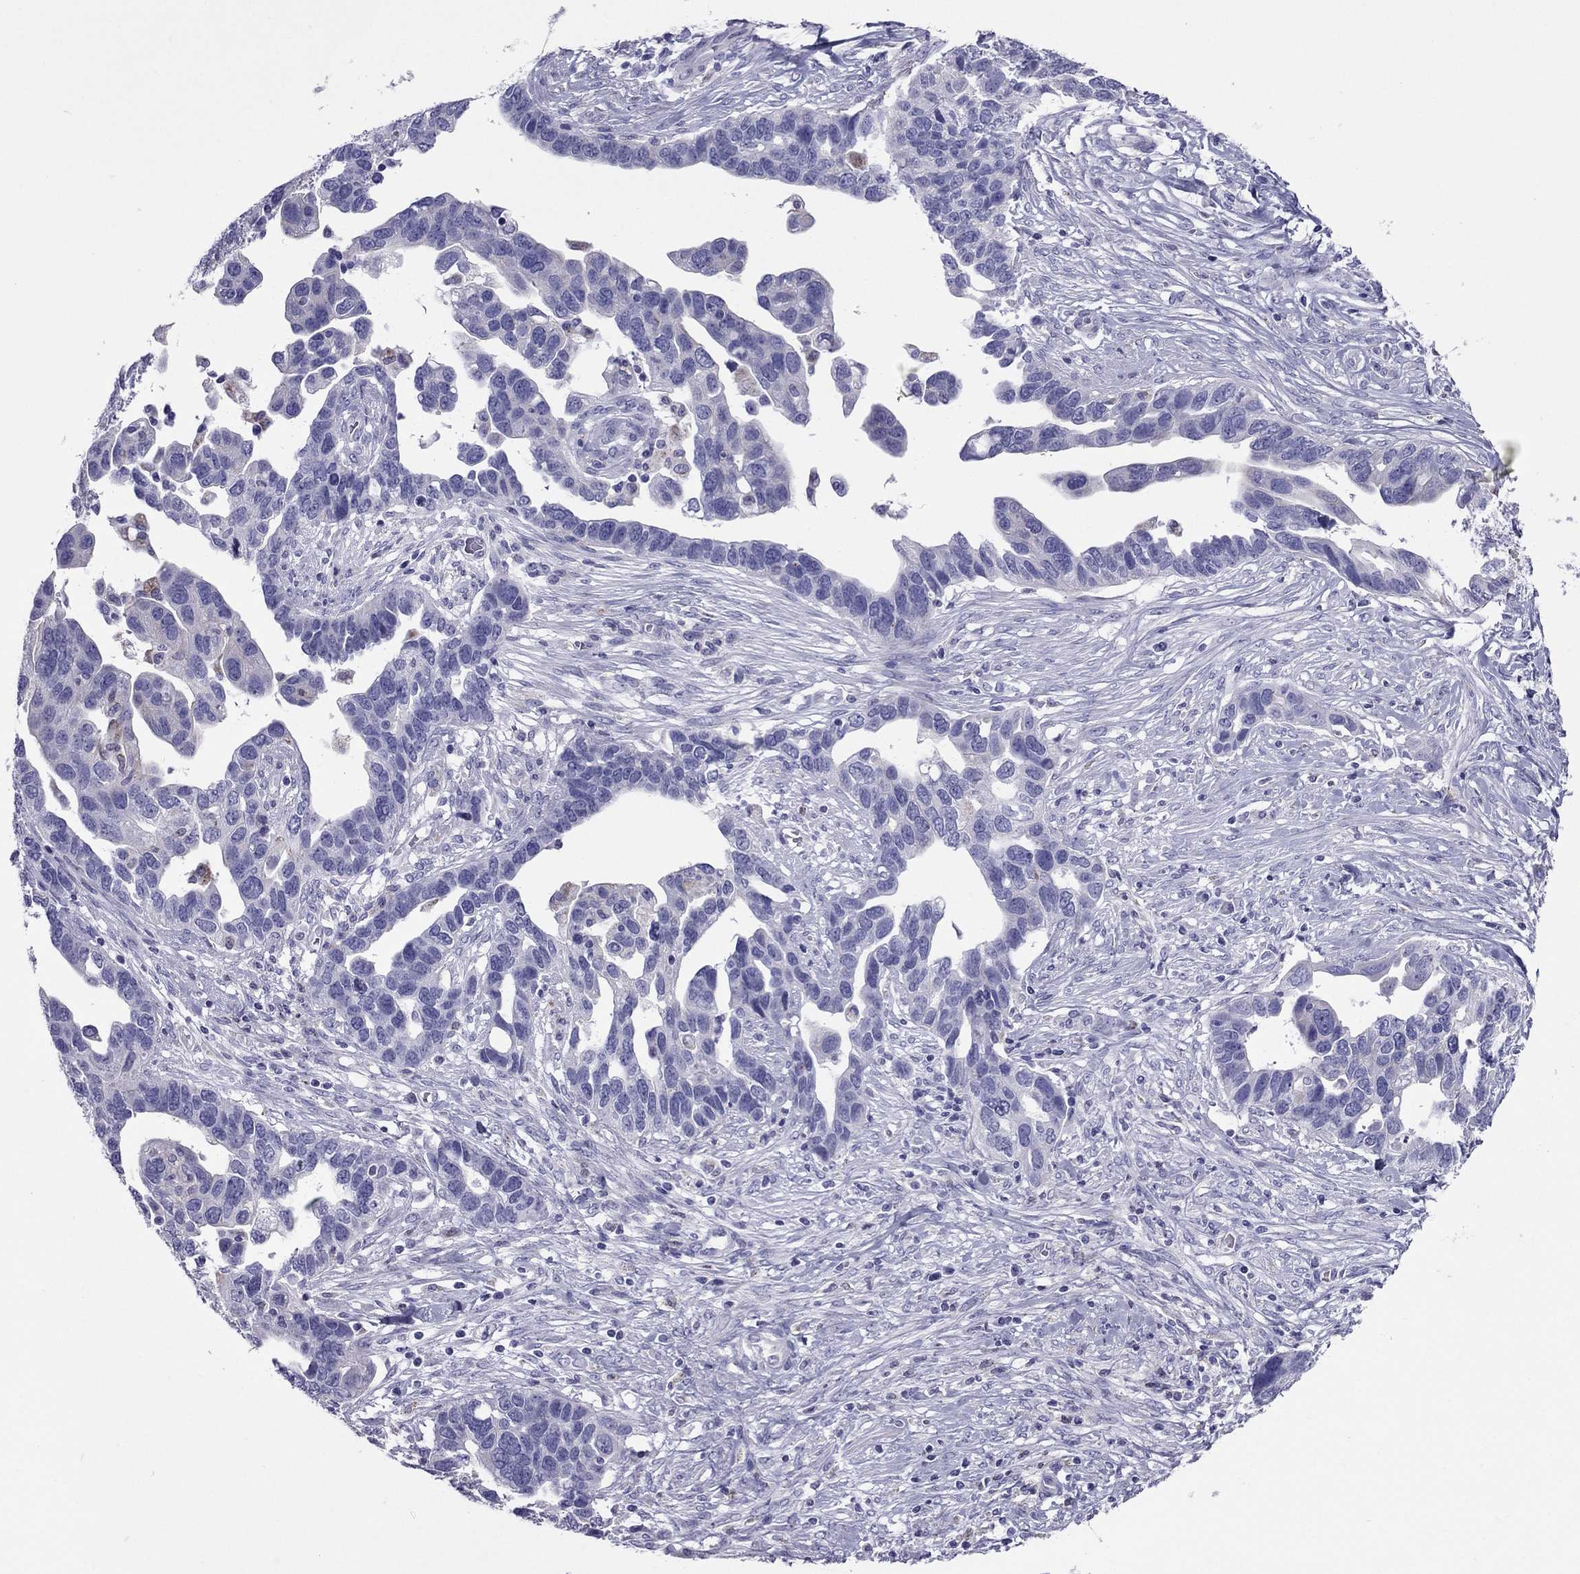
{"staining": {"intensity": "negative", "quantity": "none", "location": "none"}, "tissue": "ovarian cancer", "cell_type": "Tumor cells", "image_type": "cancer", "snomed": [{"axis": "morphology", "description": "Cystadenocarcinoma, serous, NOS"}, {"axis": "topography", "description": "Ovary"}], "caption": "Histopathology image shows no significant protein expression in tumor cells of ovarian serous cystadenocarcinoma.", "gene": "MAEL", "patient": {"sex": "female", "age": 54}}